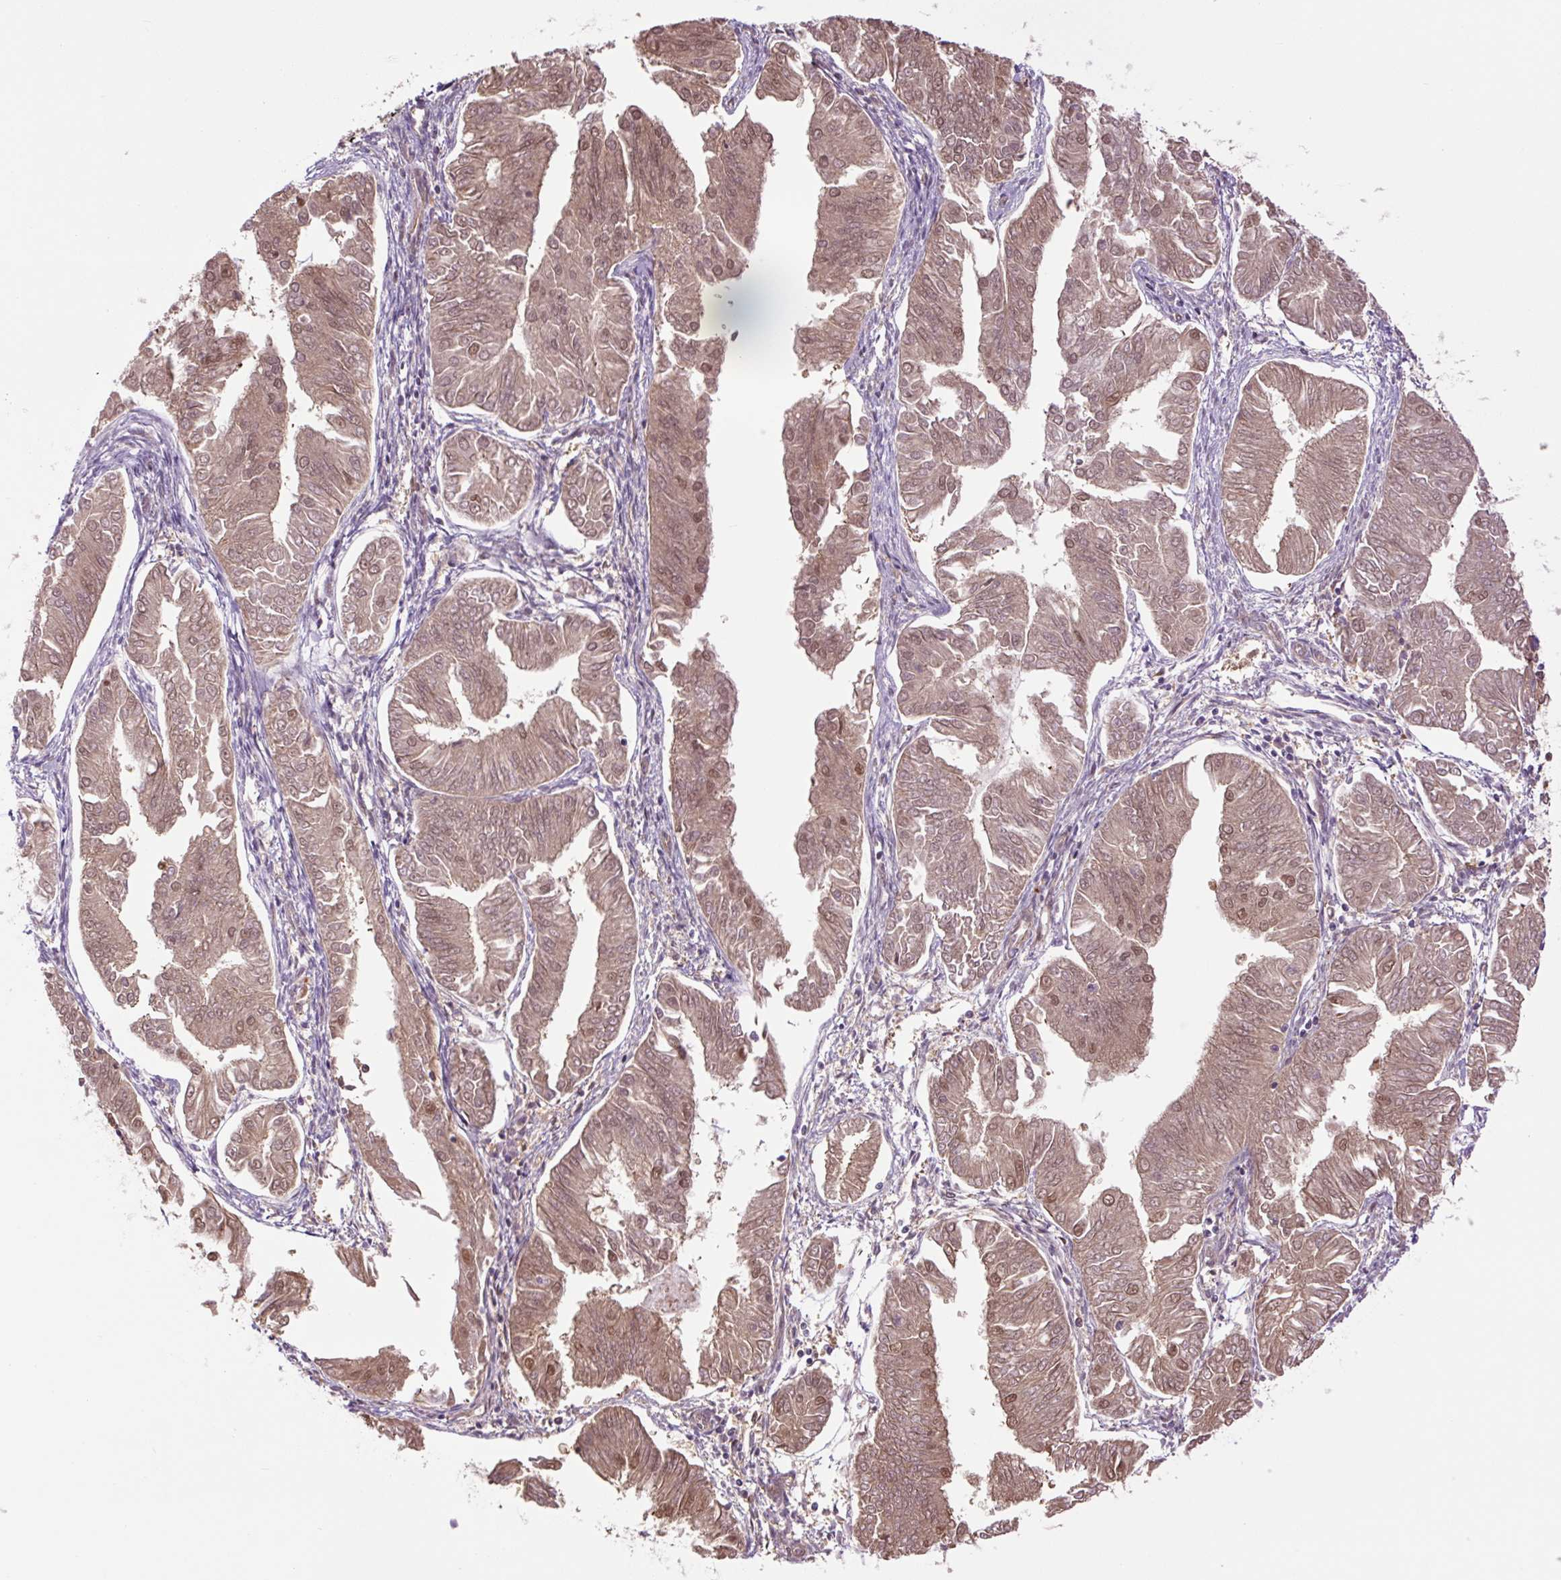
{"staining": {"intensity": "moderate", "quantity": ">75%", "location": "cytoplasmic/membranous,nuclear"}, "tissue": "endometrial cancer", "cell_type": "Tumor cells", "image_type": "cancer", "snomed": [{"axis": "morphology", "description": "Adenocarcinoma, NOS"}, {"axis": "topography", "description": "Endometrium"}], "caption": "Brown immunohistochemical staining in endometrial cancer demonstrates moderate cytoplasmic/membranous and nuclear positivity in about >75% of tumor cells. (IHC, brightfield microscopy, high magnification).", "gene": "TPT1", "patient": {"sex": "female", "age": 53}}